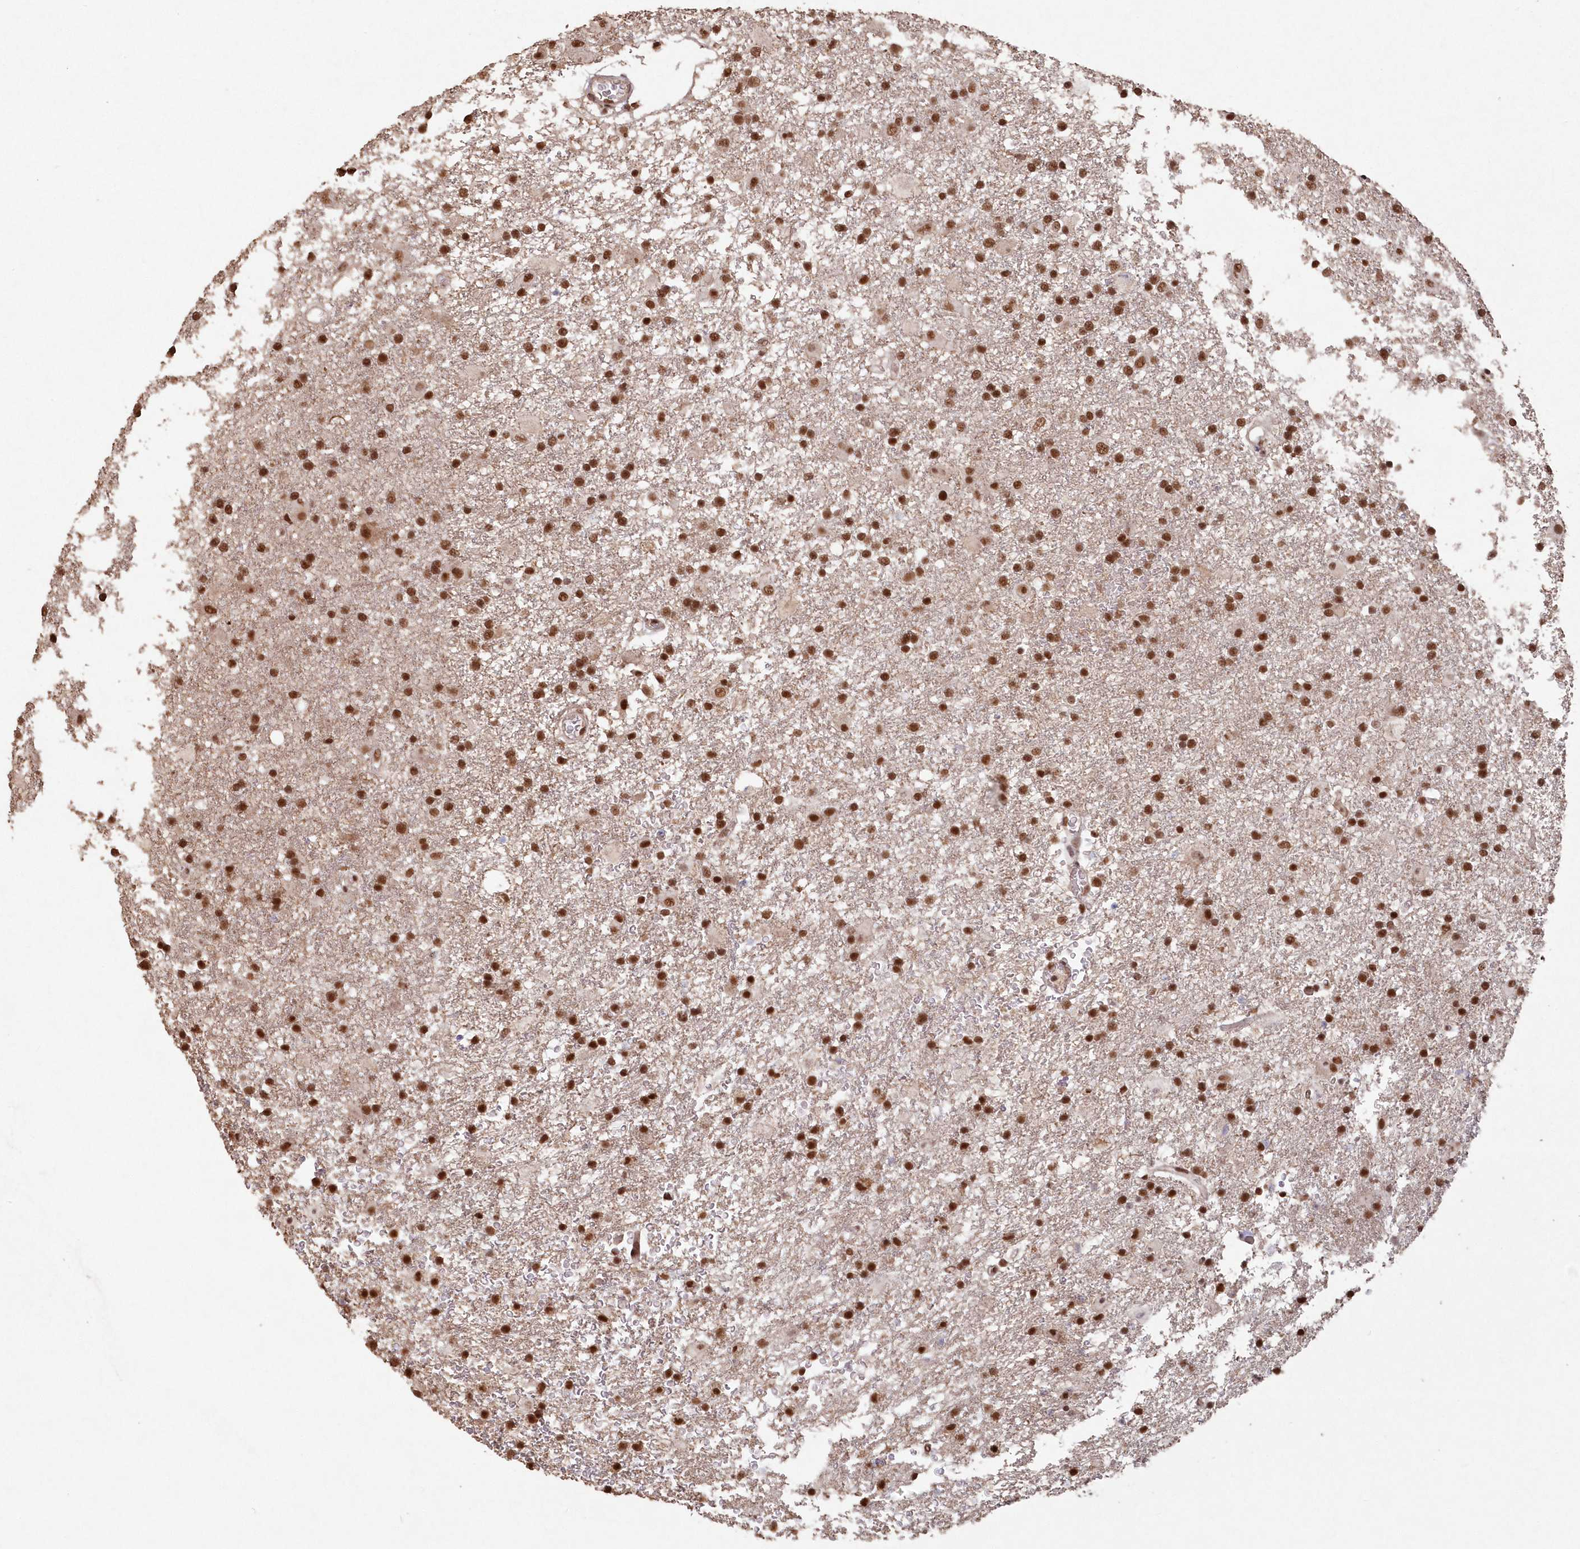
{"staining": {"intensity": "strong", "quantity": ">75%", "location": "nuclear"}, "tissue": "glioma", "cell_type": "Tumor cells", "image_type": "cancer", "snomed": [{"axis": "morphology", "description": "Glioma, malignant, Low grade"}, {"axis": "topography", "description": "Brain"}], "caption": "Tumor cells show high levels of strong nuclear expression in about >75% of cells in malignant glioma (low-grade).", "gene": "PDS5A", "patient": {"sex": "male", "age": 65}}